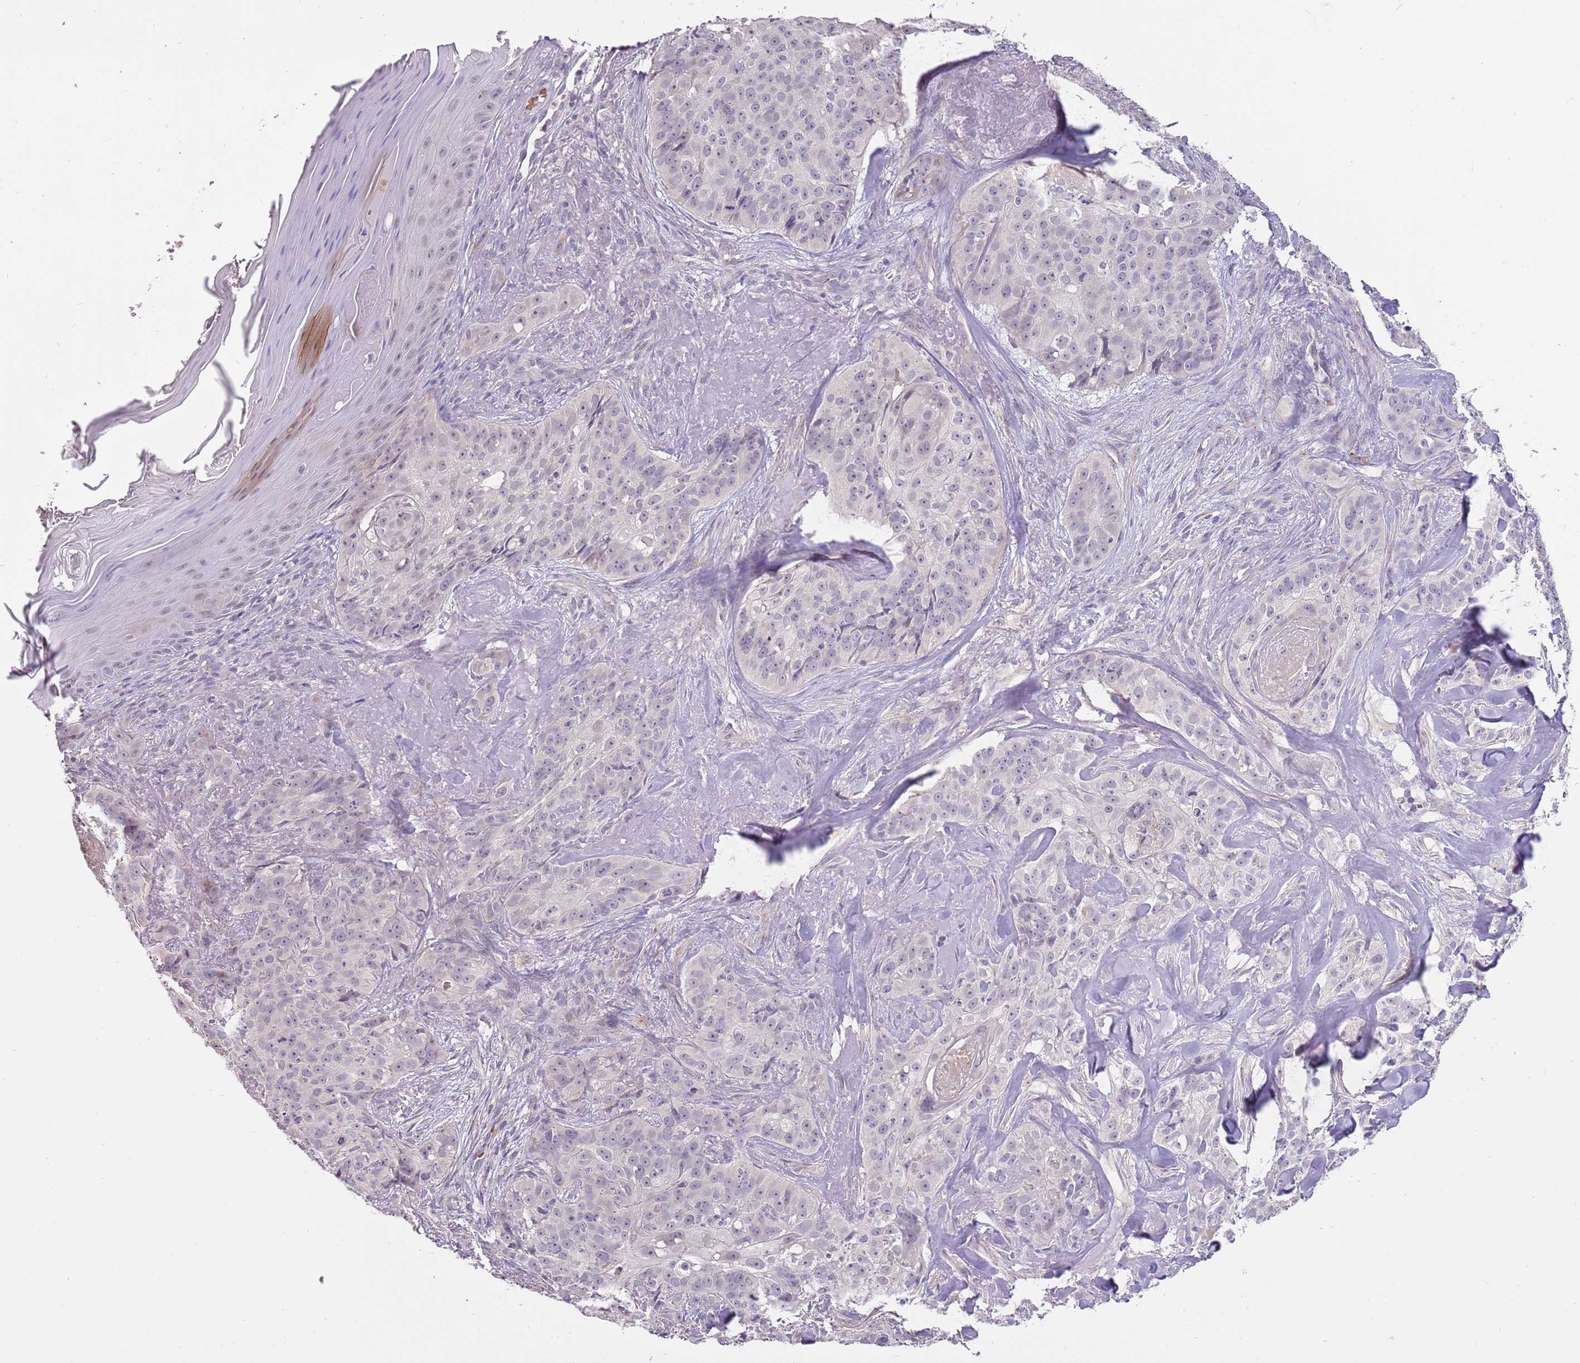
{"staining": {"intensity": "negative", "quantity": "none", "location": "none"}, "tissue": "skin cancer", "cell_type": "Tumor cells", "image_type": "cancer", "snomed": [{"axis": "morphology", "description": "Basal cell carcinoma"}, {"axis": "topography", "description": "Skin"}], "caption": "There is no significant positivity in tumor cells of skin cancer (basal cell carcinoma).", "gene": "CFAP73", "patient": {"sex": "female", "age": 92}}